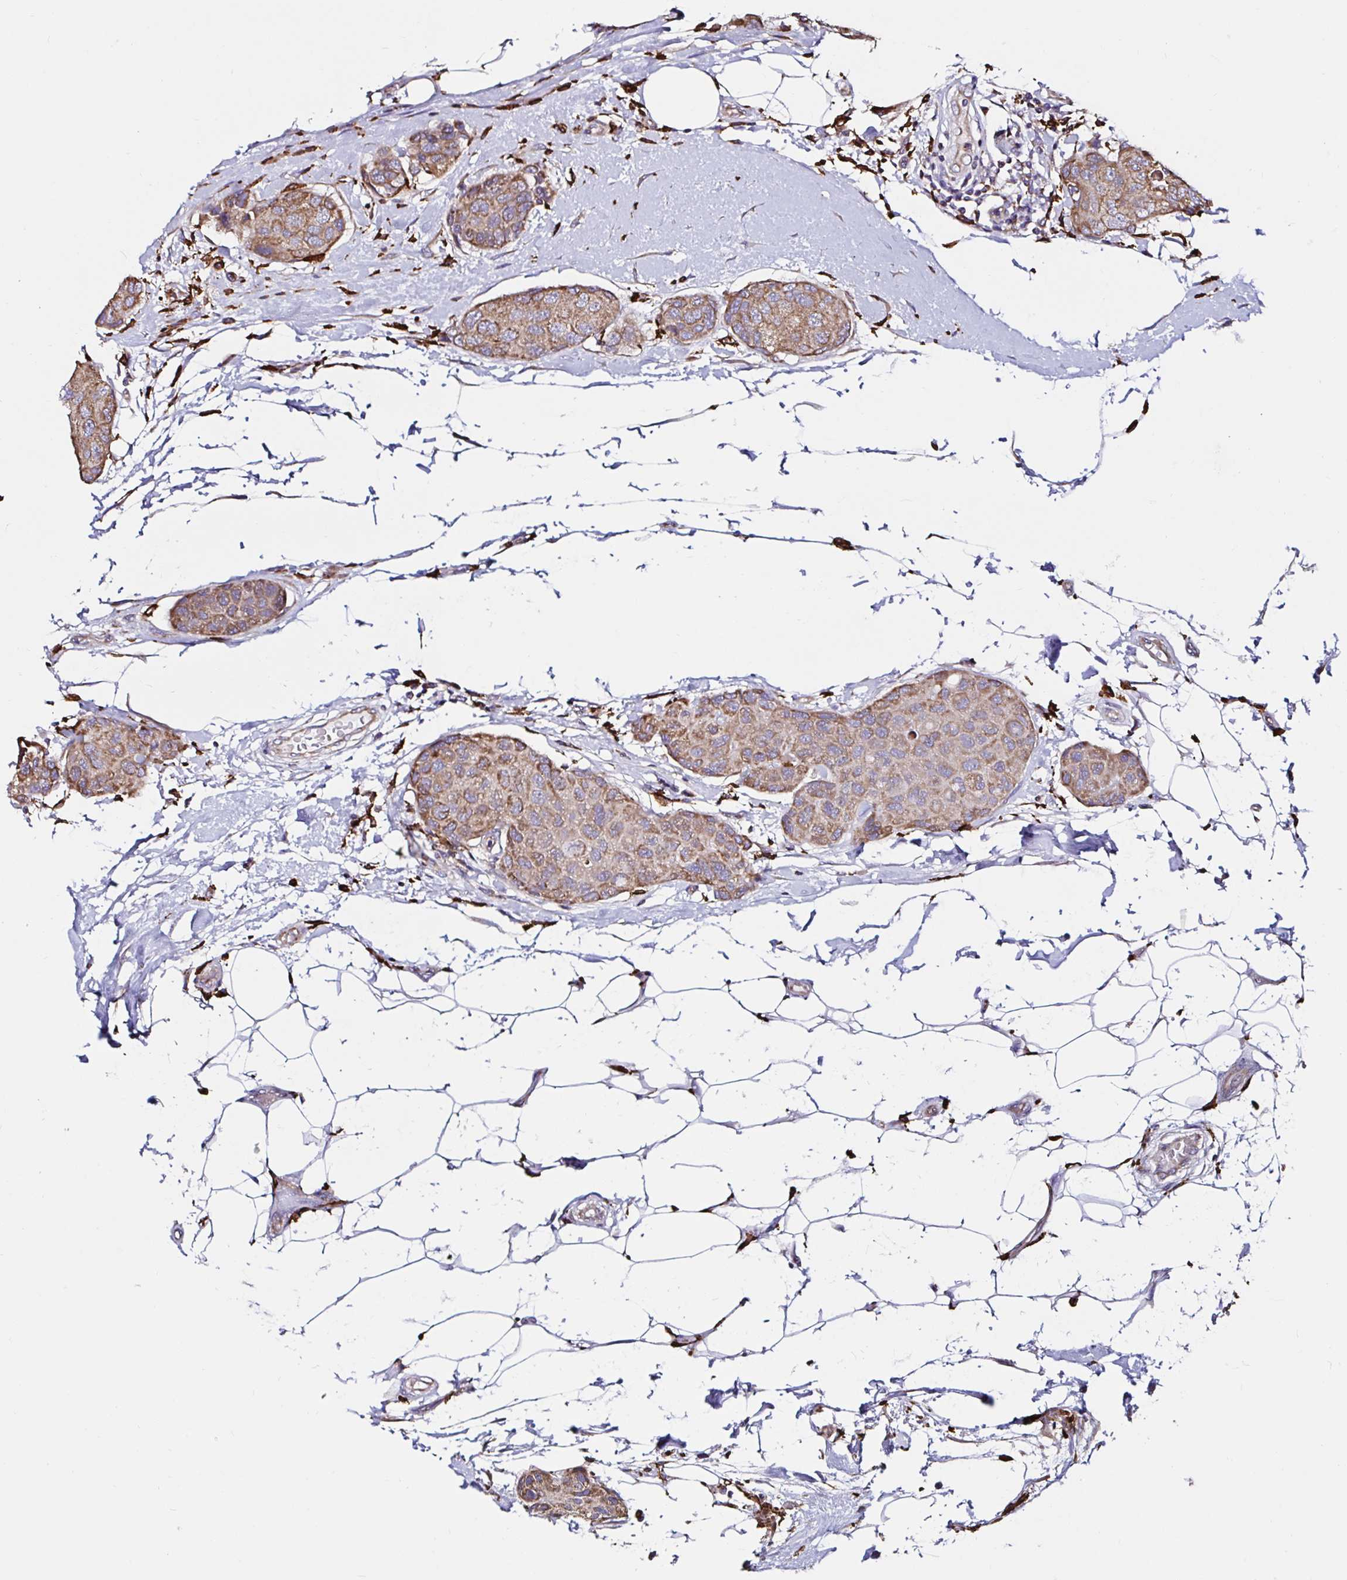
{"staining": {"intensity": "moderate", "quantity": ">75%", "location": "cytoplasmic/membranous"}, "tissue": "breast cancer", "cell_type": "Tumor cells", "image_type": "cancer", "snomed": [{"axis": "morphology", "description": "Duct carcinoma"}, {"axis": "topography", "description": "Breast"}, {"axis": "topography", "description": "Lymph node"}], "caption": "A histopathology image showing moderate cytoplasmic/membranous staining in about >75% of tumor cells in breast cancer, as visualized by brown immunohistochemical staining.", "gene": "MSR1", "patient": {"sex": "female", "age": 80}}